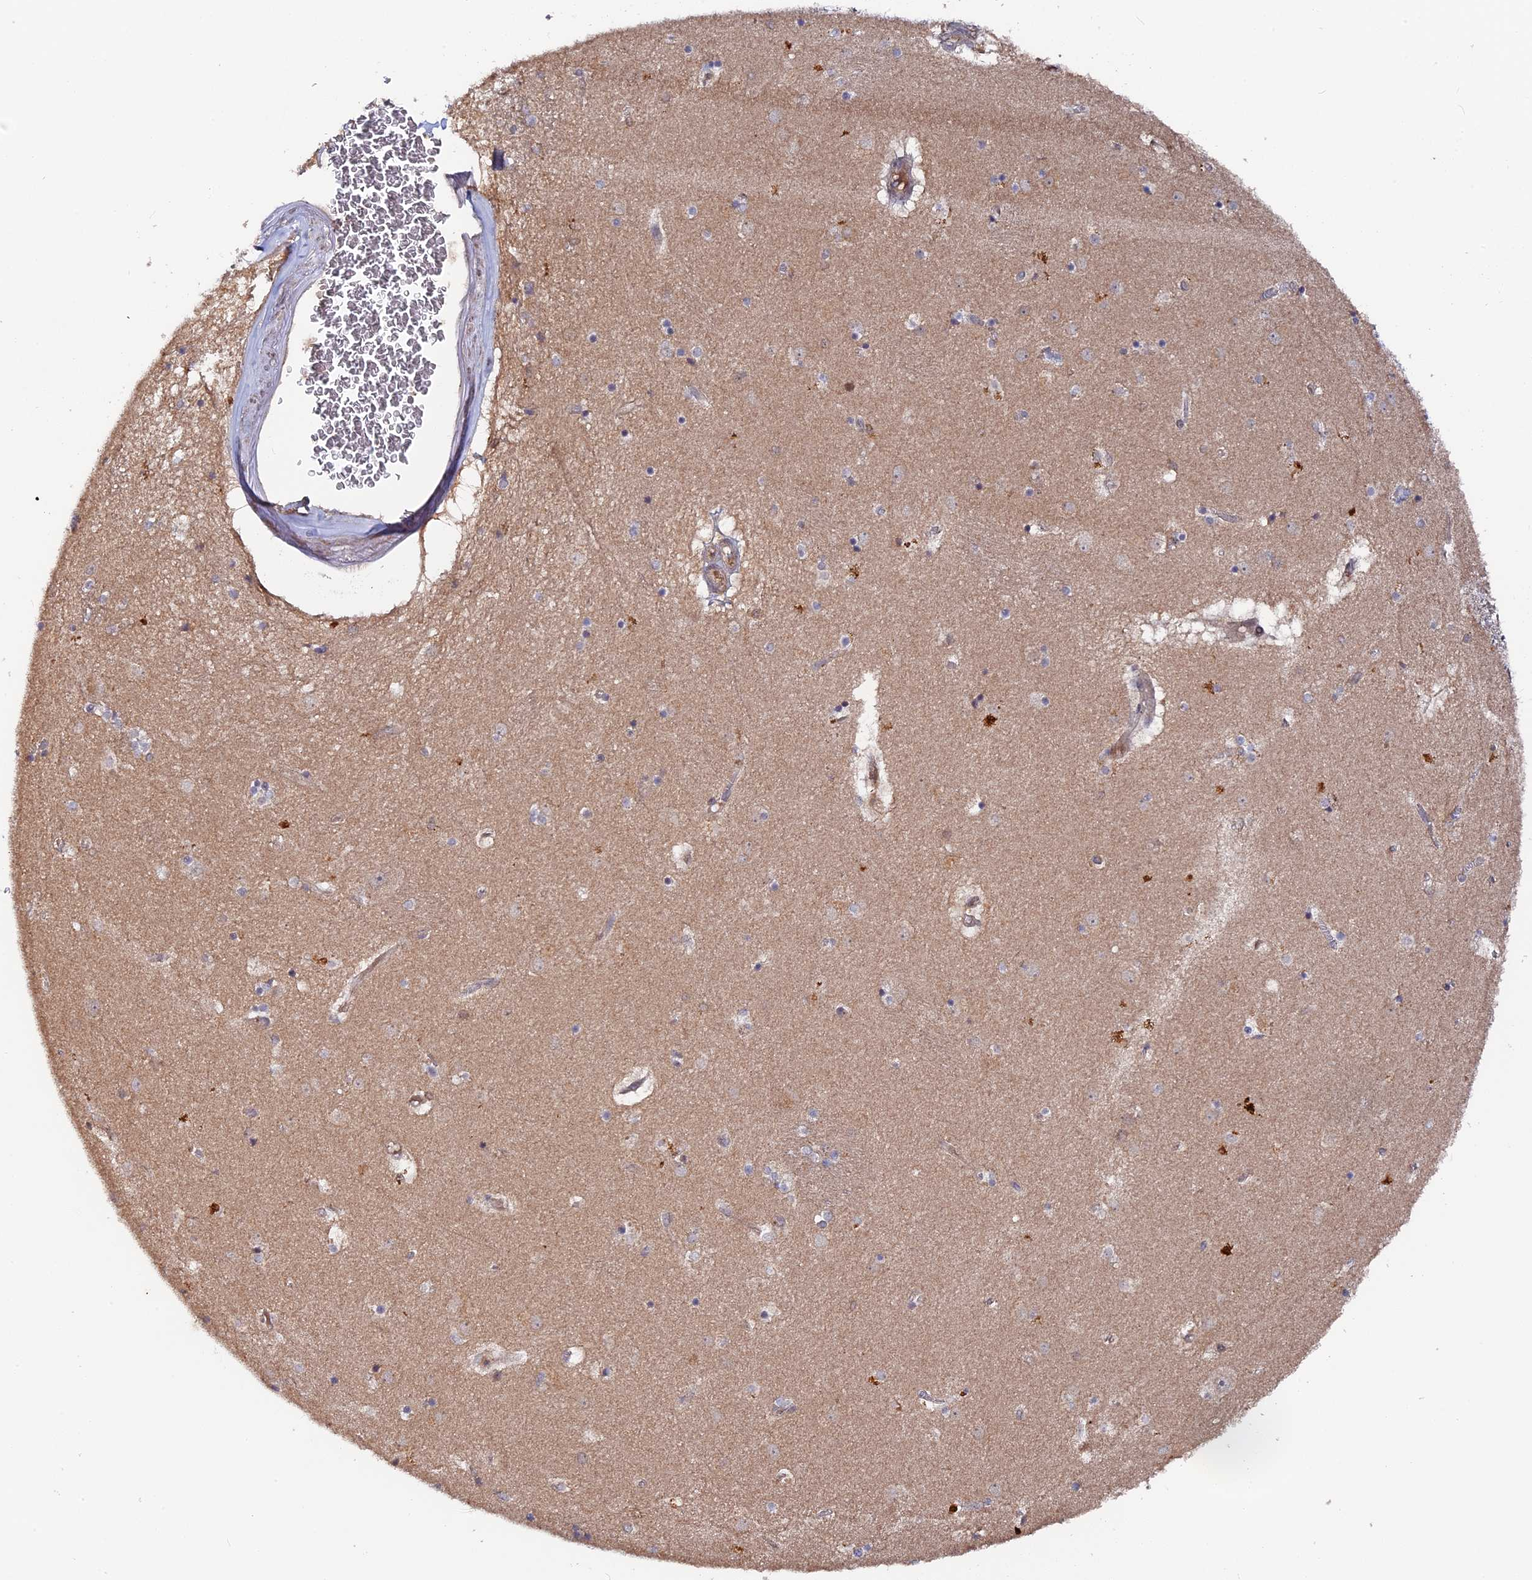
{"staining": {"intensity": "moderate", "quantity": "<25%", "location": "cytoplasmic/membranous"}, "tissue": "caudate", "cell_type": "Glial cells", "image_type": "normal", "snomed": [{"axis": "morphology", "description": "Normal tissue, NOS"}, {"axis": "topography", "description": "Lateral ventricle wall"}], "caption": "A low amount of moderate cytoplasmic/membranous expression is identified in approximately <25% of glial cells in unremarkable caudate.", "gene": "TMC5", "patient": {"sex": "male", "age": 70}}